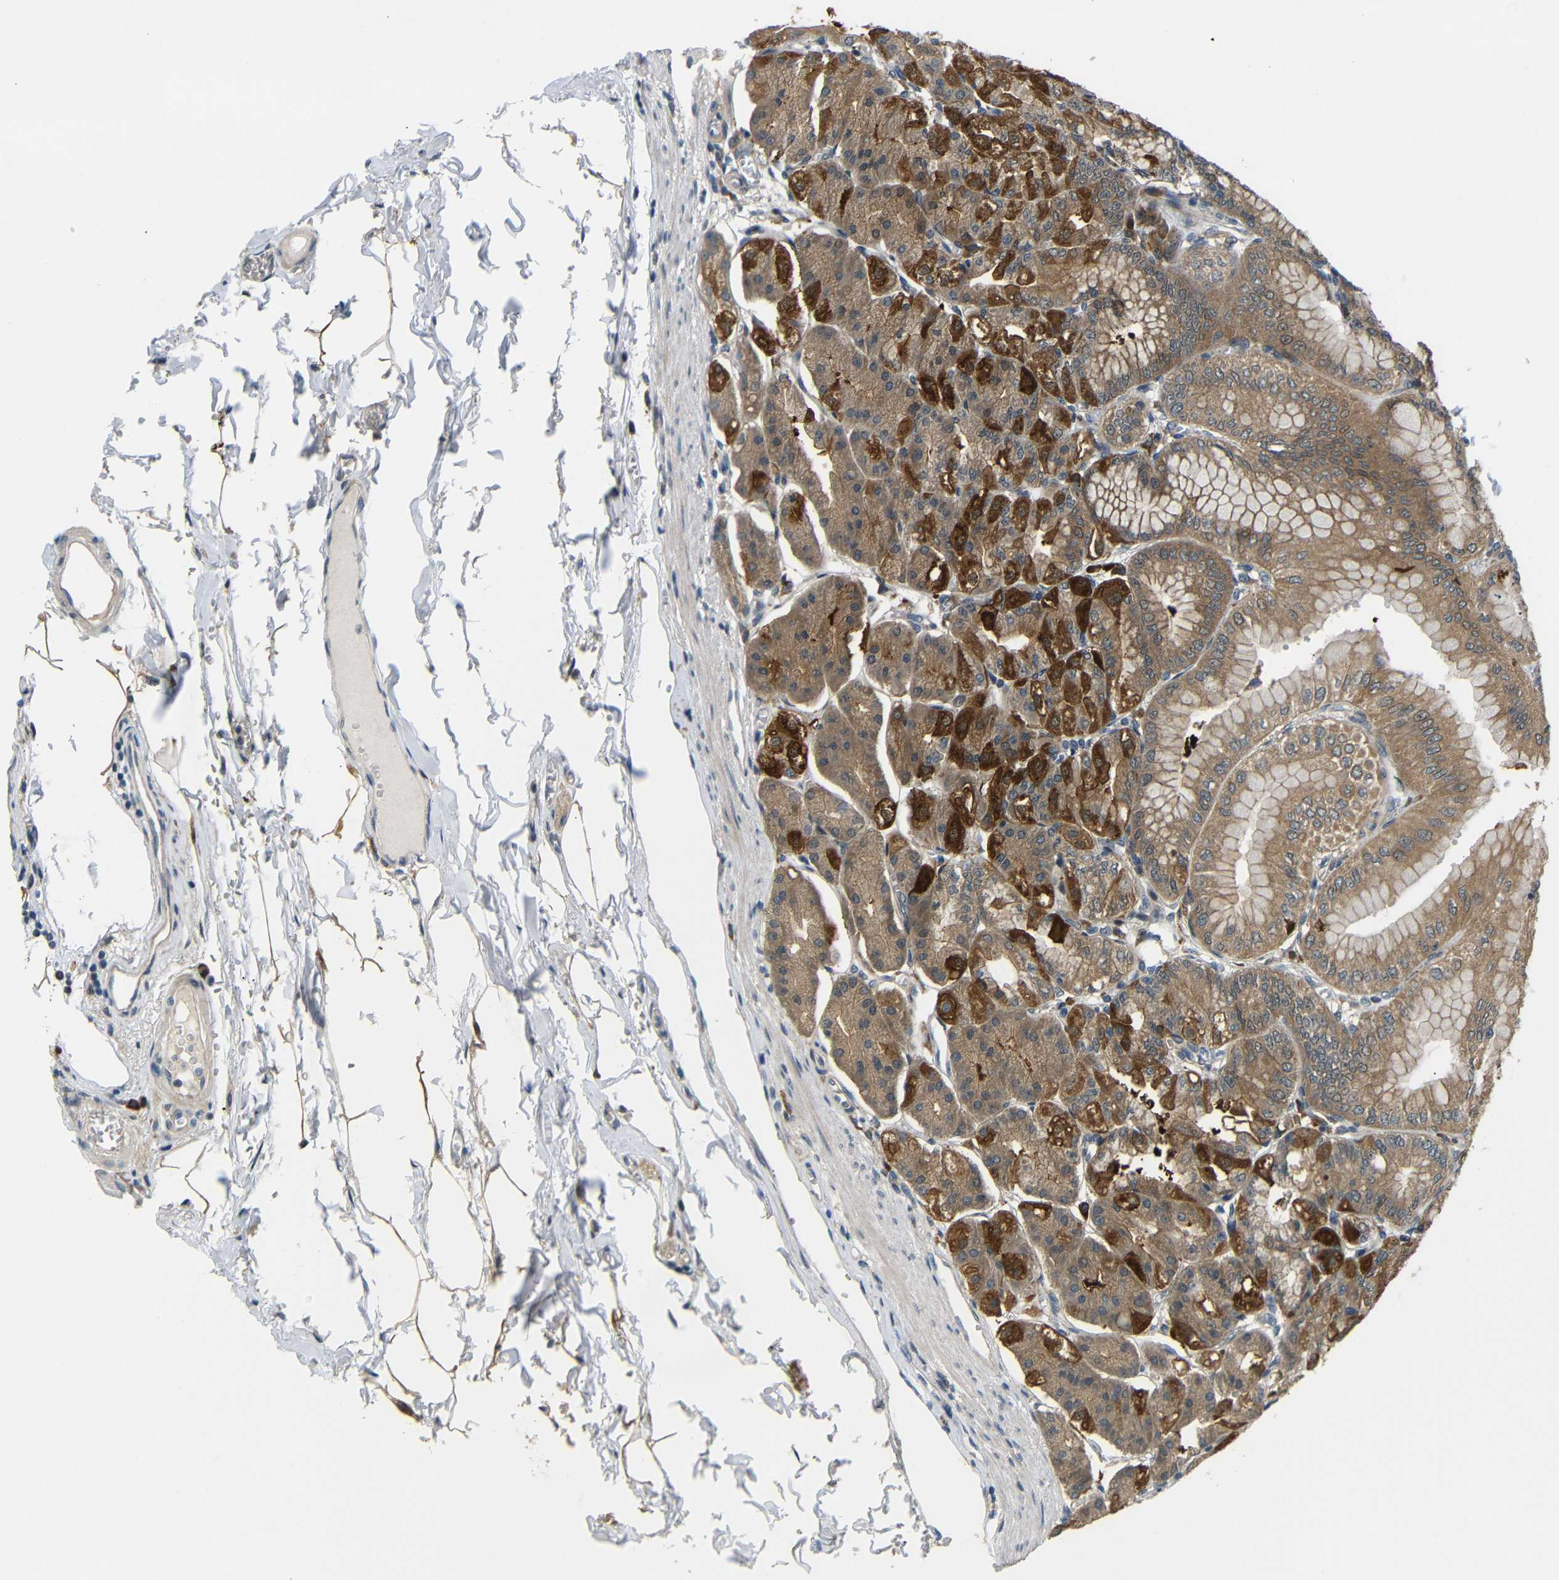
{"staining": {"intensity": "strong", "quantity": ">75%", "location": "cytoplasmic/membranous"}, "tissue": "stomach", "cell_type": "Glandular cells", "image_type": "normal", "snomed": [{"axis": "morphology", "description": "Normal tissue, NOS"}, {"axis": "topography", "description": "Stomach, lower"}], "caption": "High-power microscopy captured an immunohistochemistry histopathology image of benign stomach, revealing strong cytoplasmic/membranous positivity in approximately >75% of glandular cells.", "gene": "SYDE1", "patient": {"sex": "male", "age": 71}}